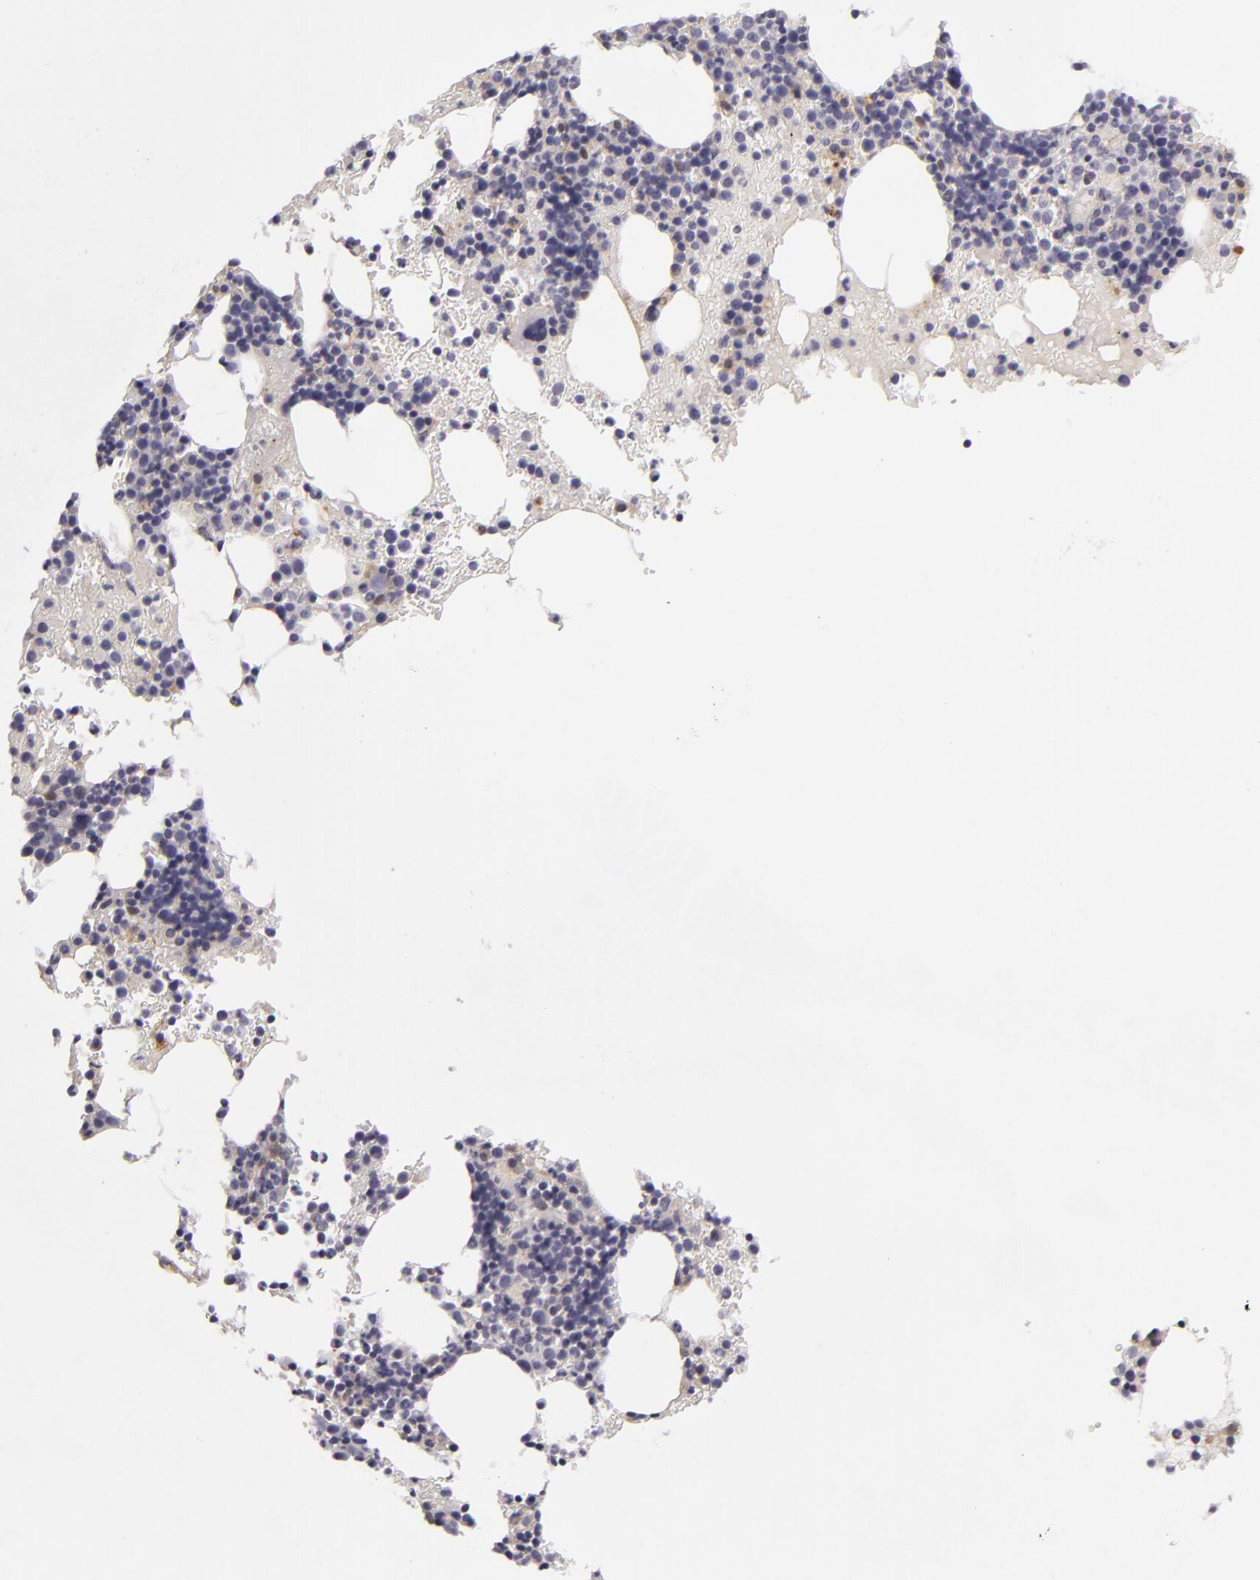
{"staining": {"intensity": "negative", "quantity": "none", "location": "none"}, "tissue": "bone marrow", "cell_type": "Hematopoietic cells", "image_type": "normal", "snomed": [{"axis": "morphology", "description": "Normal tissue, NOS"}, {"axis": "topography", "description": "Bone marrow"}], "caption": "DAB (3,3'-diaminobenzidine) immunohistochemical staining of unremarkable human bone marrow displays no significant positivity in hematopoietic cells. Nuclei are stained in blue.", "gene": "EFS", "patient": {"sex": "female", "age": 88}}